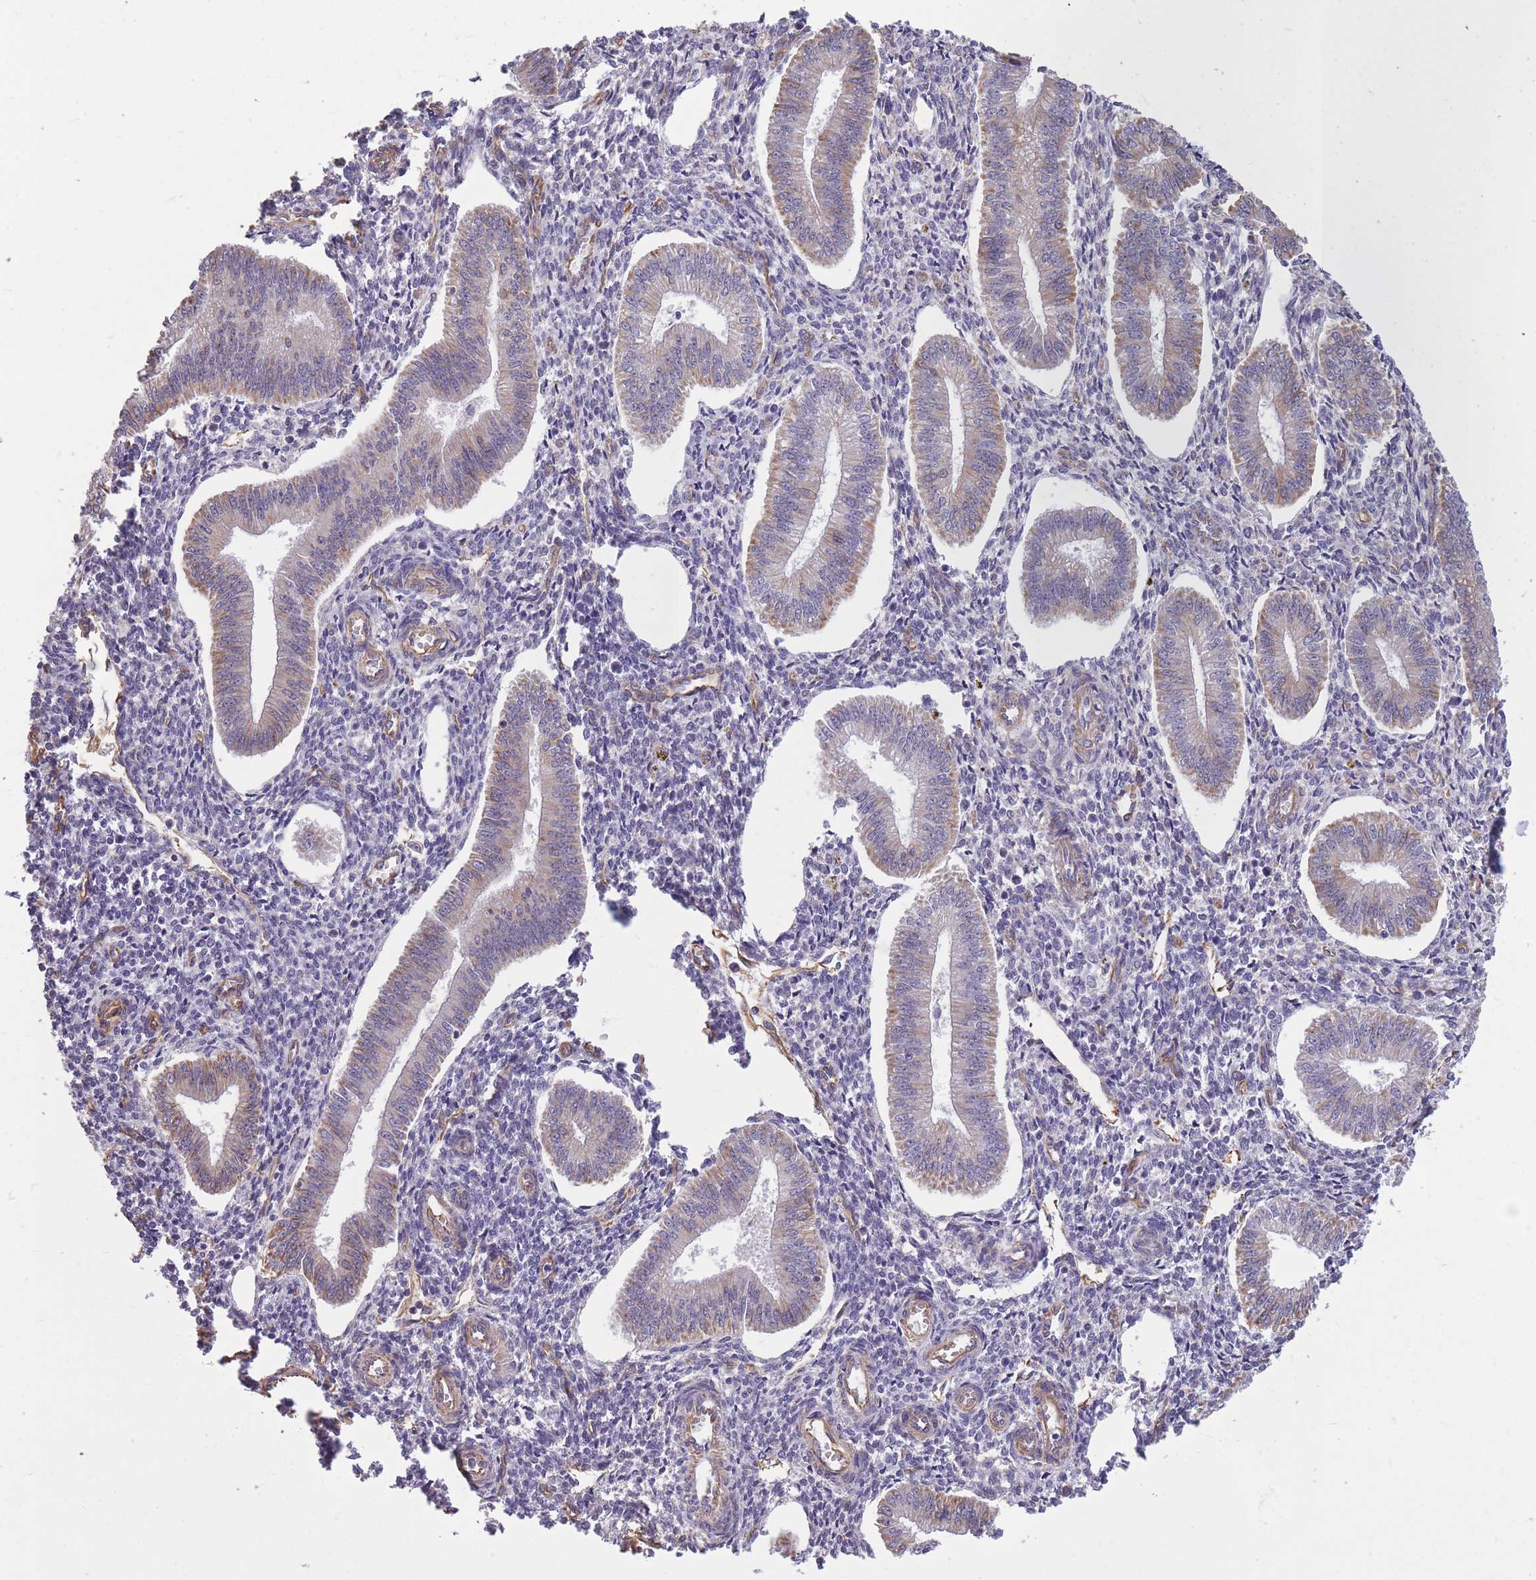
{"staining": {"intensity": "negative", "quantity": "none", "location": "none"}, "tissue": "endometrium", "cell_type": "Cells in endometrial stroma", "image_type": "normal", "snomed": [{"axis": "morphology", "description": "Normal tissue, NOS"}, {"axis": "topography", "description": "Endometrium"}], "caption": "DAB (3,3'-diaminobenzidine) immunohistochemical staining of unremarkable endometrium displays no significant expression in cells in endometrial stroma.", "gene": "ADD1", "patient": {"sex": "female", "age": 34}}